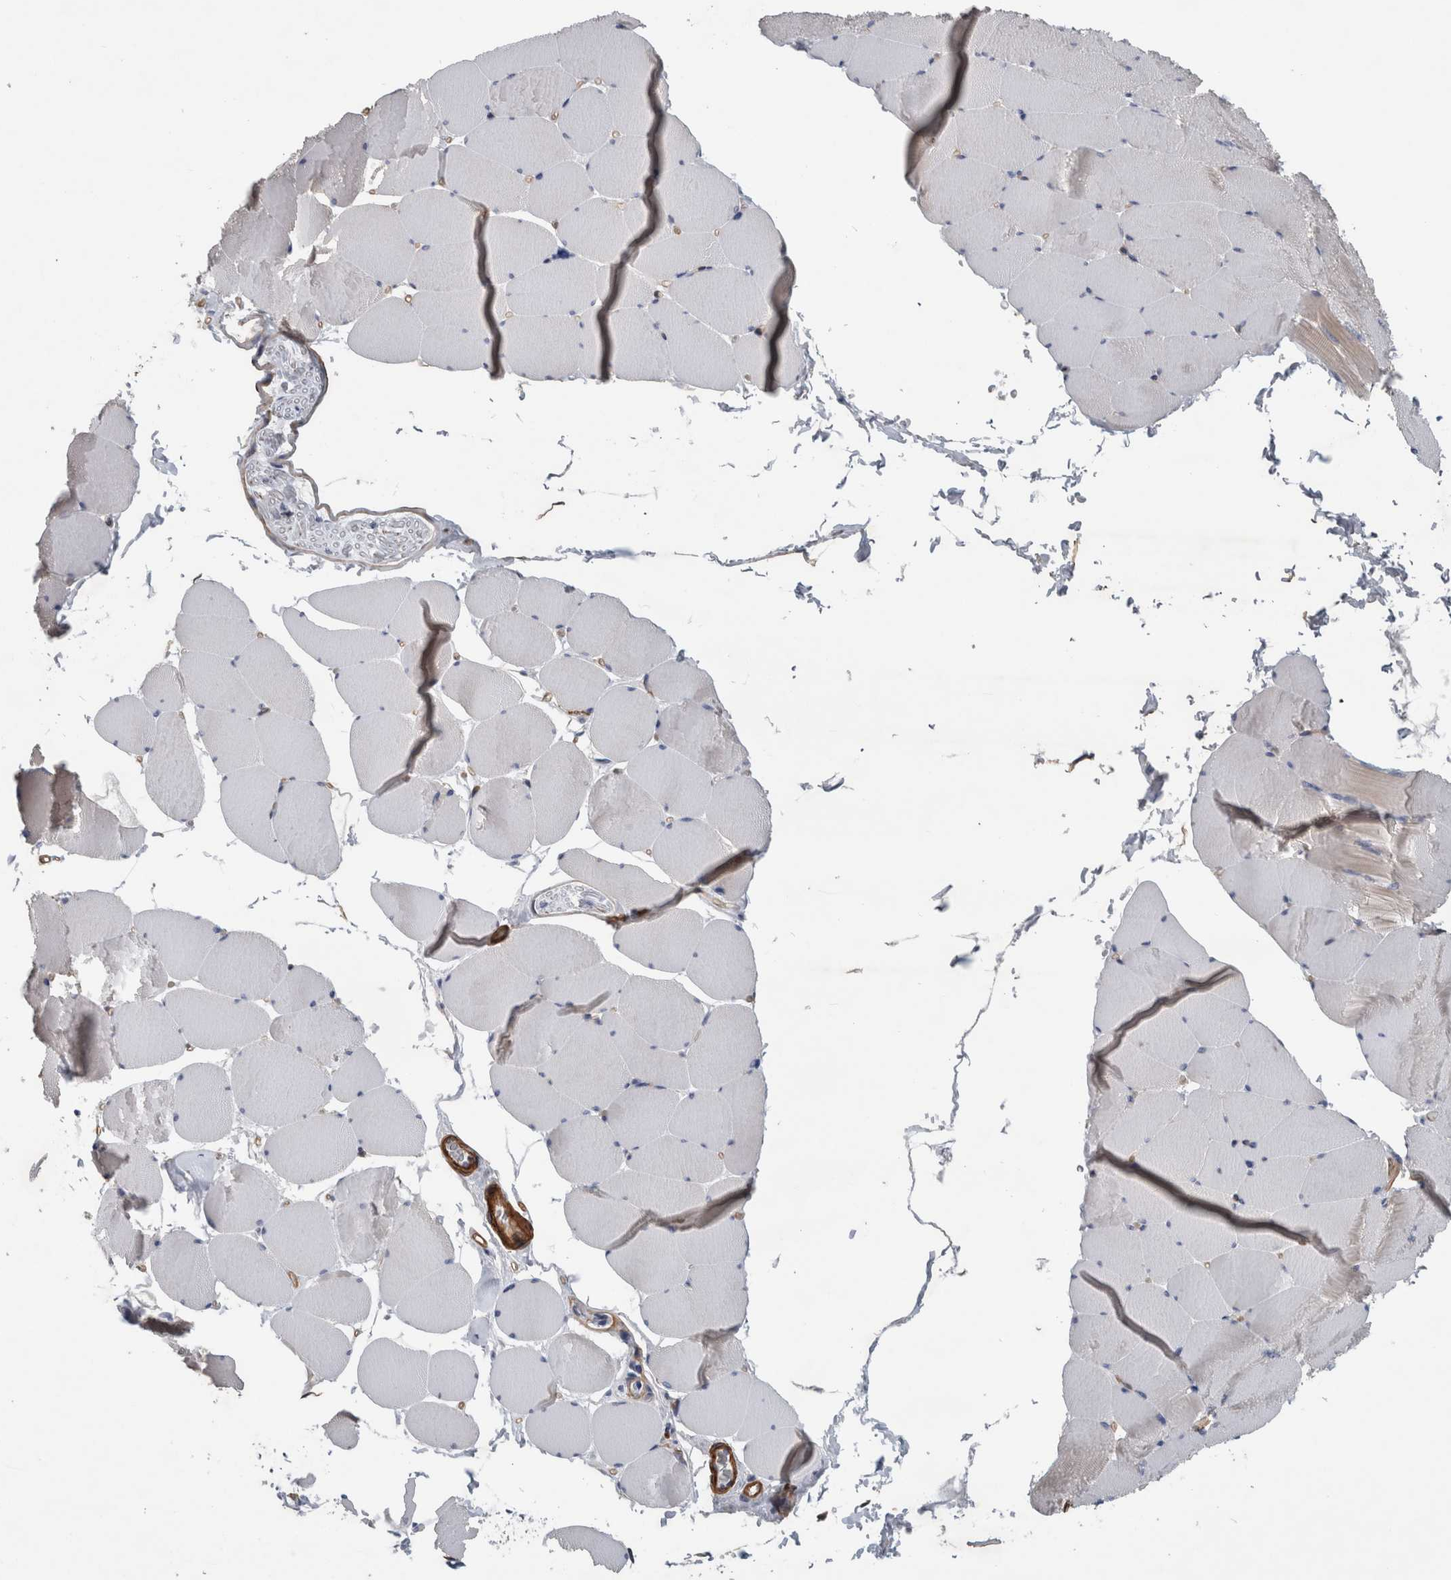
{"staining": {"intensity": "weak", "quantity": "<25%", "location": "cytoplasmic/membranous"}, "tissue": "skeletal muscle", "cell_type": "Myocytes", "image_type": "normal", "snomed": [{"axis": "morphology", "description": "Normal tissue, NOS"}, {"axis": "topography", "description": "Skeletal muscle"}], "caption": "IHC of unremarkable skeletal muscle displays no expression in myocytes.", "gene": "BCAM", "patient": {"sex": "male", "age": 62}}